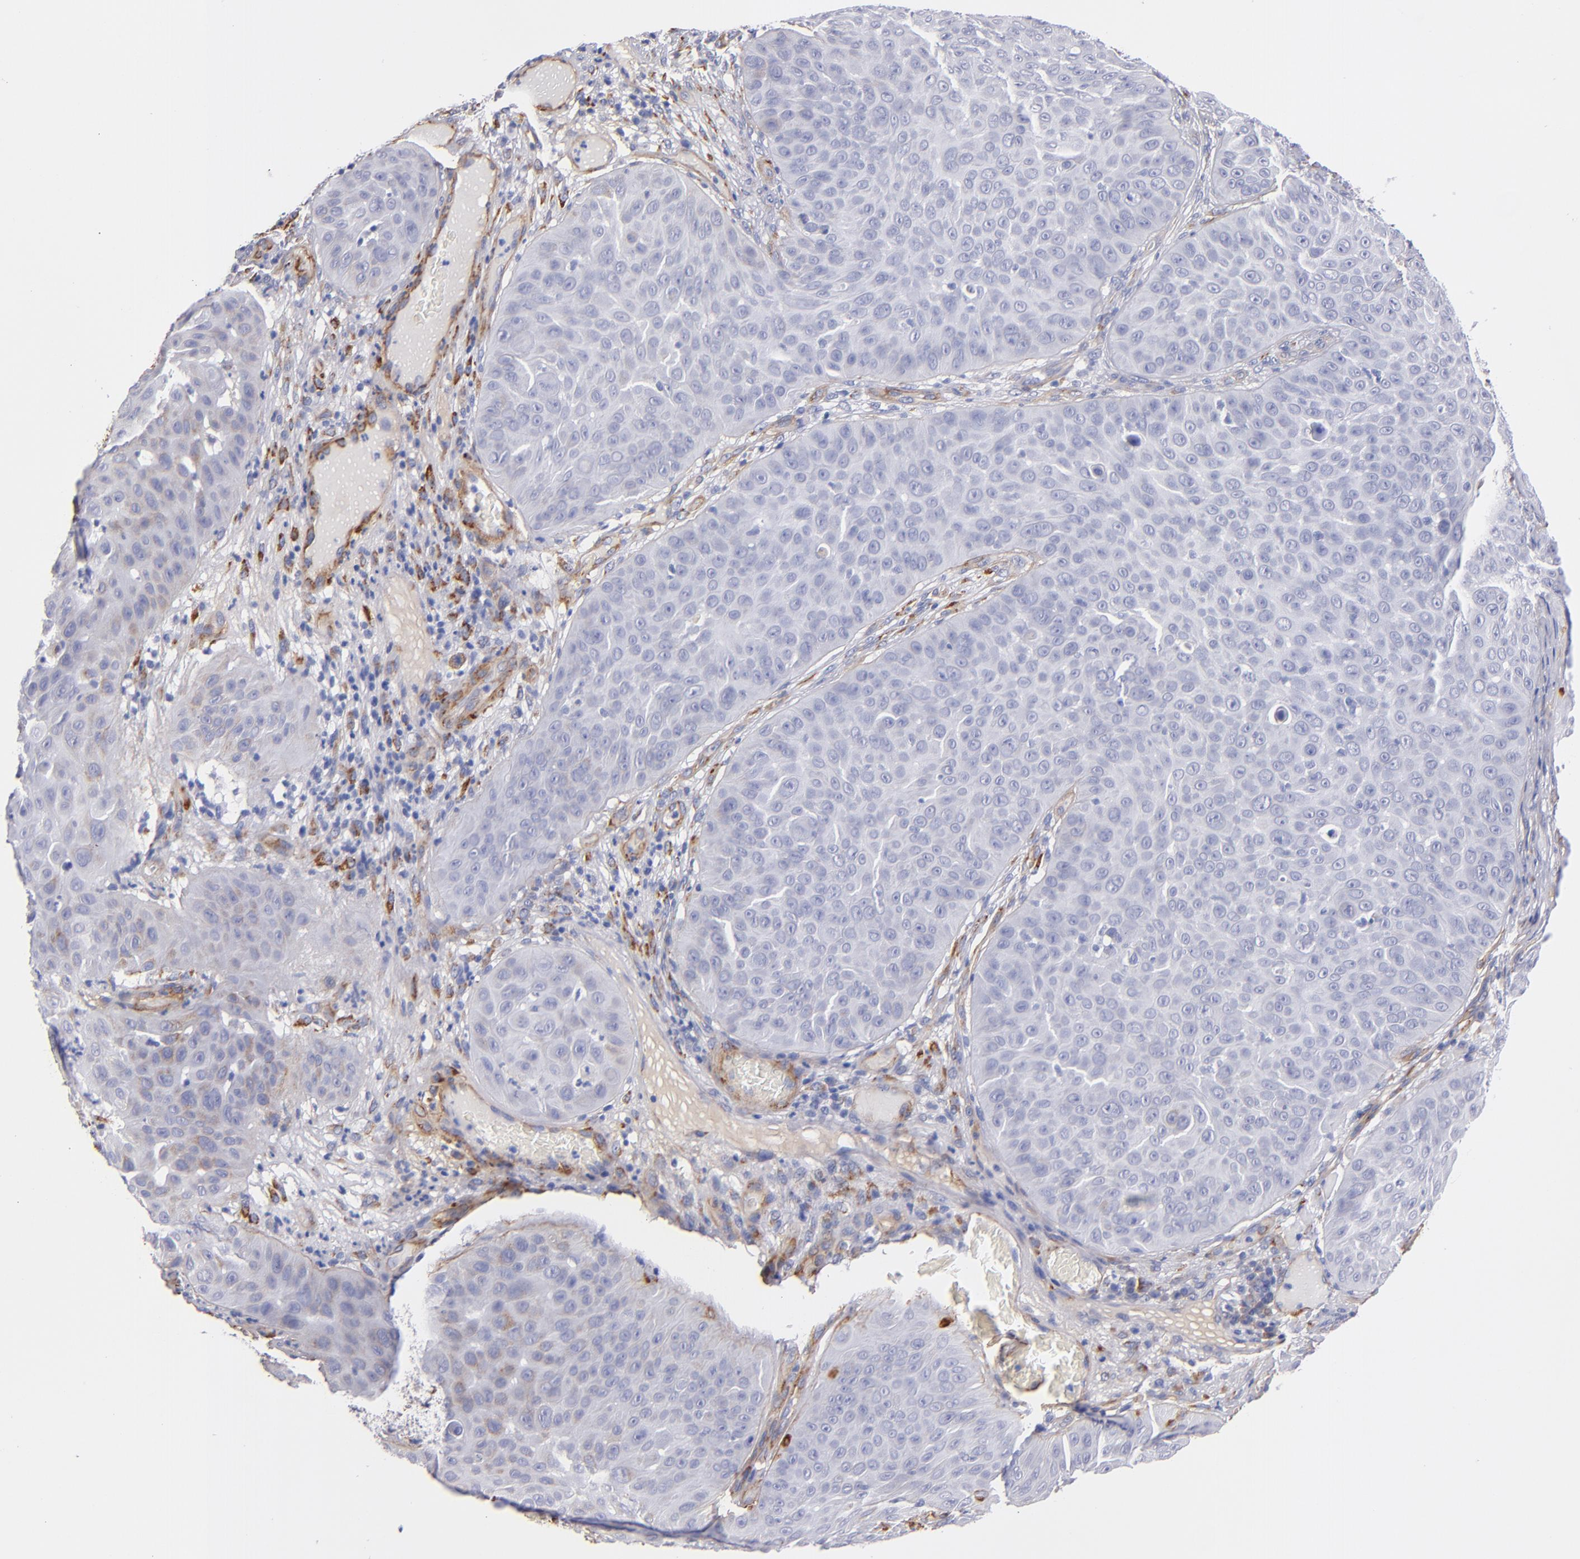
{"staining": {"intensity": "negative", "quantity": "none", "location": "none"}, "tissue": "skin cancer", "cell_type": "Tumor cells", "image_type": "cancer", "snomed": [{"axis": "morphology", "description": "Squamous cell carcinoma, NOS"}, {"axis": "topography", "description": "Skin"}], "caption": "There is no significant expression in tumor cells of skin cancer.", "gene": "LAMC1", "patient": {"sex": "male", "age": 82}}